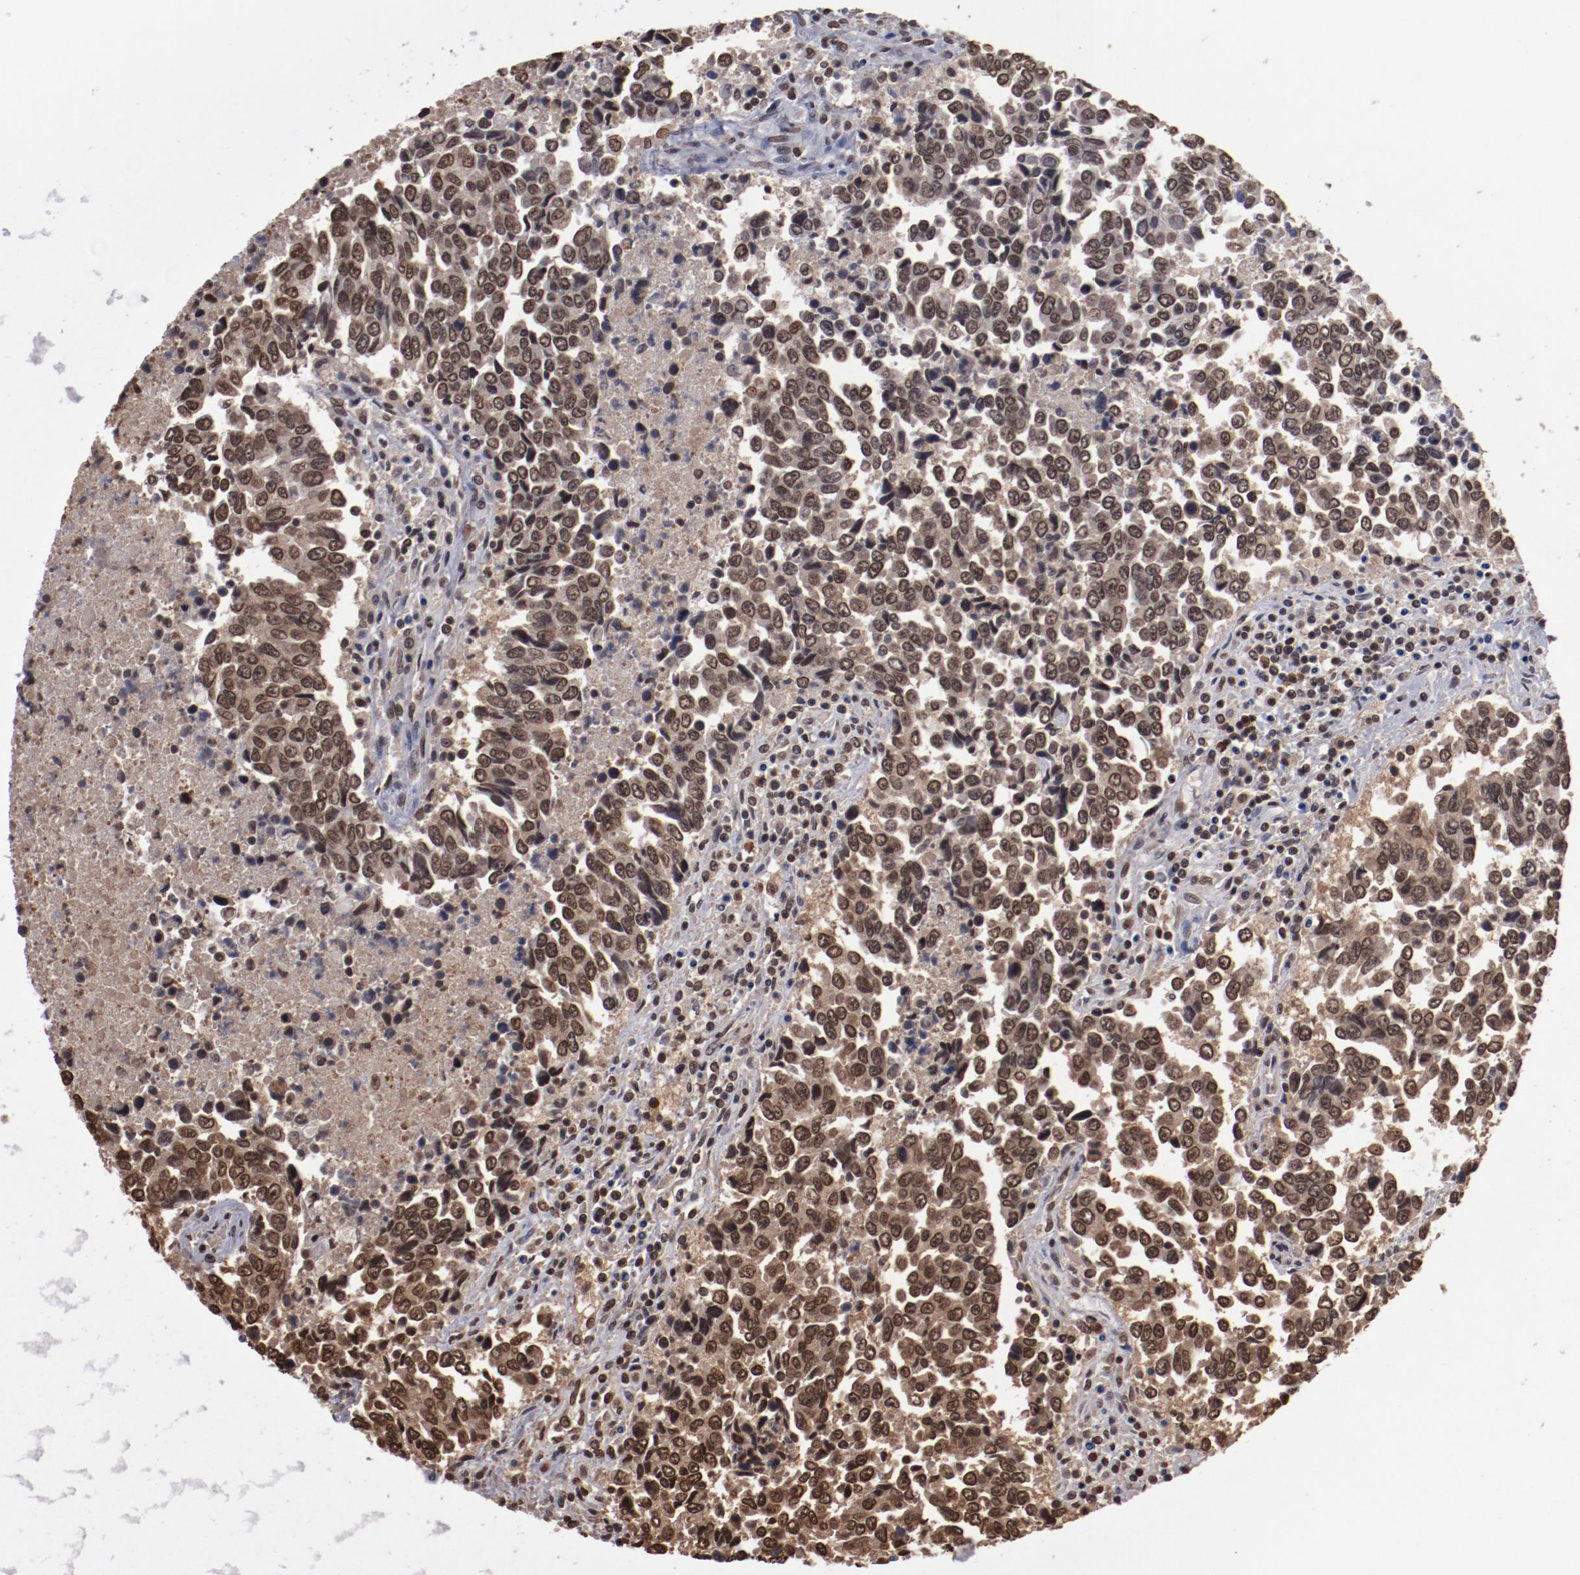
{"staining": {"intensity": "strong", "quantity": ">75%", "location": "nuclear"}, "tissue": "urothelial cancer", "cell_type": "Tumor cells", "image_type": "cancer", "snomed": [{"axis": "morphology", "description": "Urothelial carcinoma, High grade"}, {"axis": "topography", "description": "Urinary bladder"}], "caption": "Urothelial carcinoma (high-grade) was stained to show a protein in brown. There is high levels of strong nuclear positivity in approximately >75% of tumor cells.", "gene": "AKT1", "patient": {"sex": "male", "age": 86}}